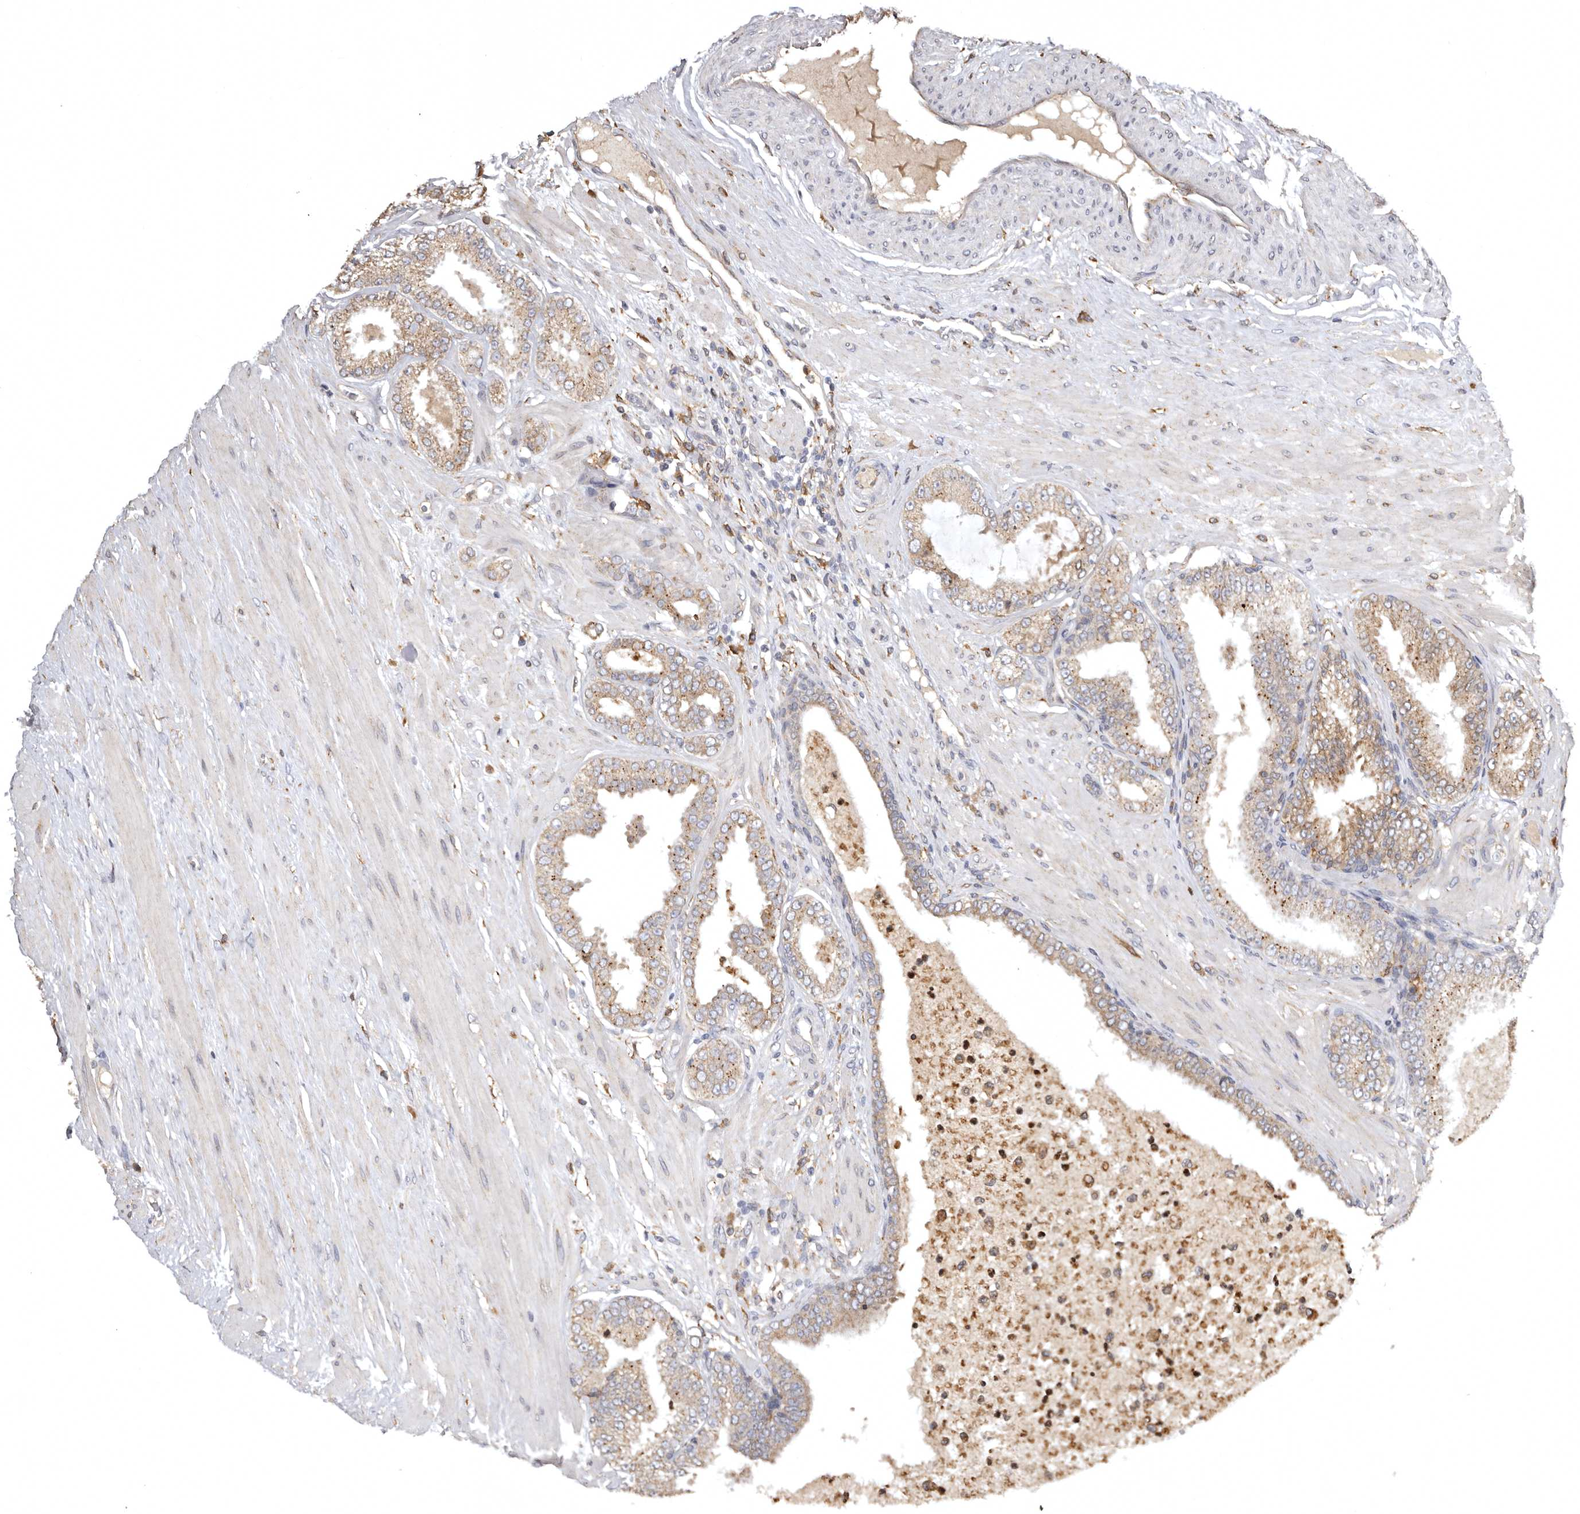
{"staining": {"intensity": "weak", "quantity": ">75%", "location": "cytoplasmic/membranous"}, "tissue": "prostate cancer", "cell_type": "Tumor cells", "image_type": "cancer", "snomed": [{"axis": "morphology", "description": "Adenocarcinoma, Low grade"}, {"axis": "topography", "description": "Prostate"}], "caption": "IHC histopathology image of neoplastic tissue: prostate cancer stained using IHC shows low levels of weak protein expression localized specifically in the cytoplasmic/membranous of tumor cells, appearing as a cytoplasmic/membranous brown color.", "gene": "INKA2", "patient": {"sex": "male", "age": 63}}